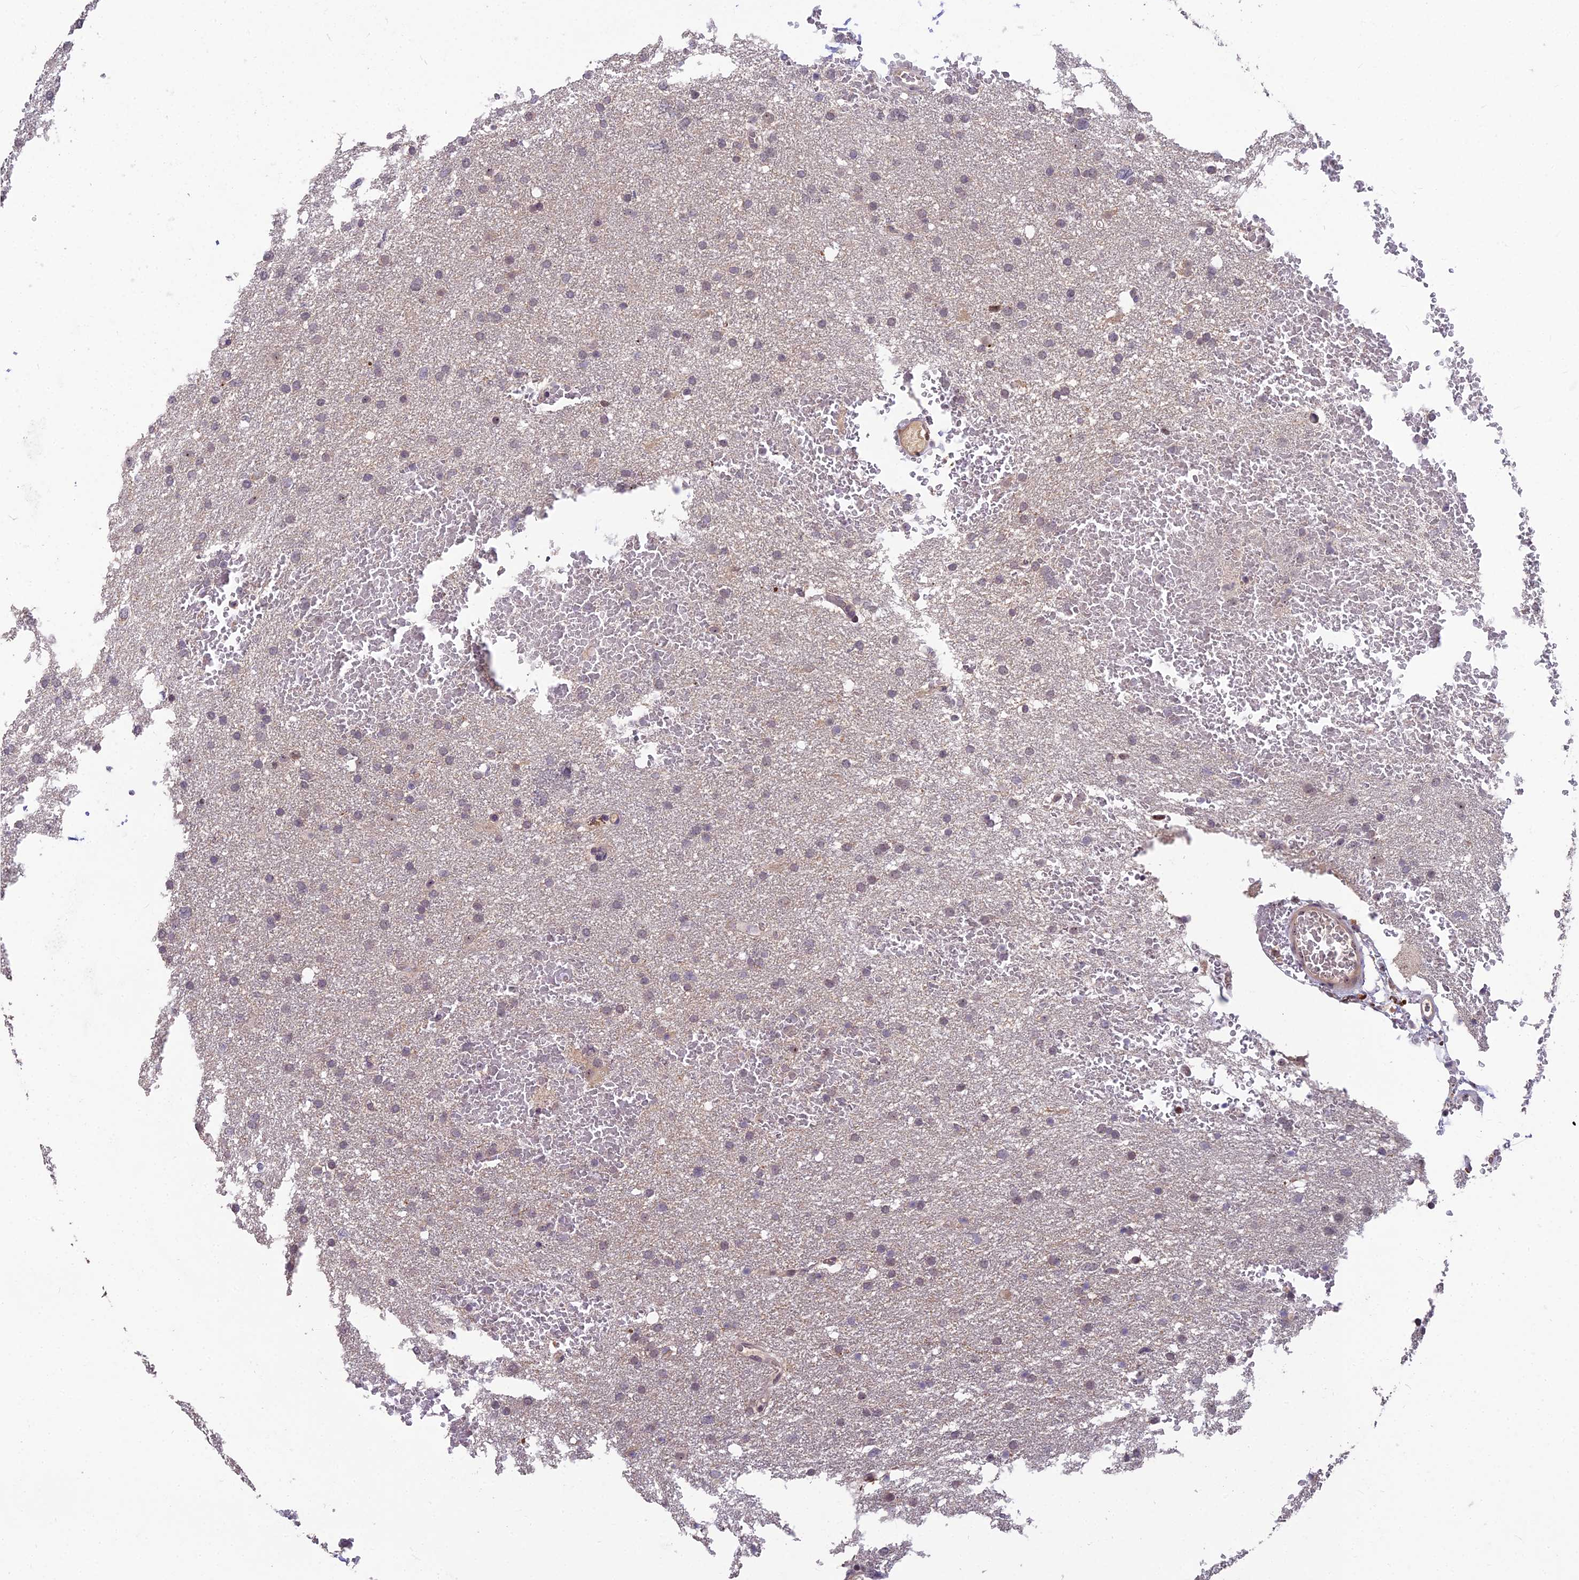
{"staining": {"intensity": "weak", "quantity": "<25%", "location": "nuclear"}, "tissue": "glioma", "cell_type": "Tumor cells", "image_type": "cancer", "snomed": [{"axis": "morphology", "description": "Glioma, malignant, High grade"}, {"axis": "topography", "description": "Cerebral cortex"}], "caption": "High power microscopy micrograph of an immunohistochemistry image of glioma, revealing no significant positivity in tumor cells.", "gene": "ZNF333", "patient": {"sex": "female", "age": 36}}